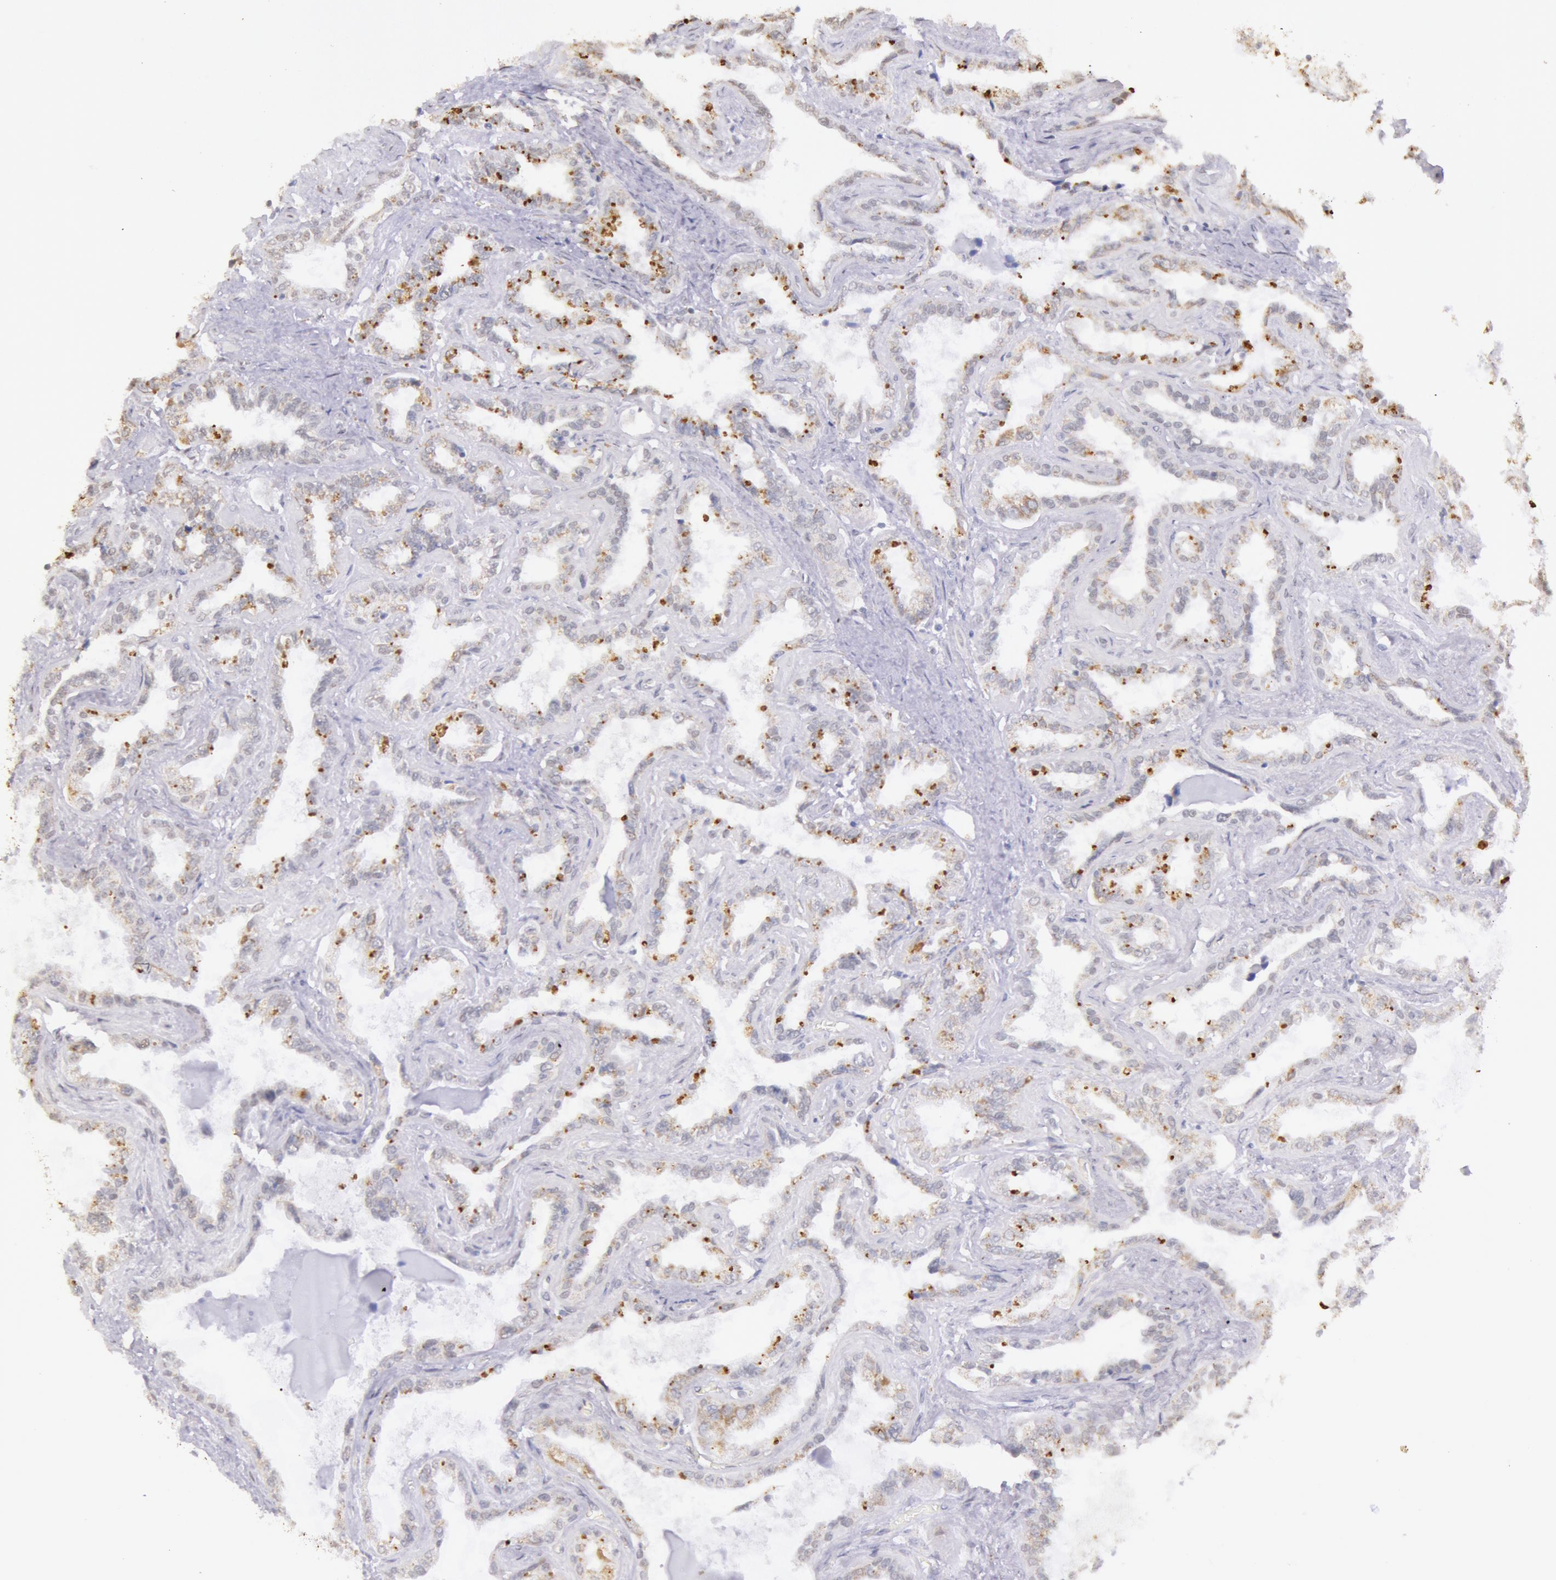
{"staining": {"intensity": "moderate", "quantity": ">75%", "location": "cytoplasmic/membranous"}, "tissue": "seminal vesicle", "cell_type": "Glandular cells", "image_type": "normal", "snomed": [{"axis": "morphology", "description": "Normal tissue, NOS"}, {"axis": "morphology", "description": "Inflammation, NOS"}, {"axis": "topography", "description": "Urinary bladder"}, {"axis": "topography", "description": "Prostate"}, {"axis": "topography", "description": "Seminal veicle"}], "caption": "Brown immunohistochemical staining in benign seminal vesicle reveals moderate cytoplasmic/membranous staining in approximately >75% of glandular cells. (DAB (3,3'-diaminobenzidine) IHC with brightfield microscopy, high magnification).", "gene": "FRMD6", "patient": {"sex": "male", "age": 82}}